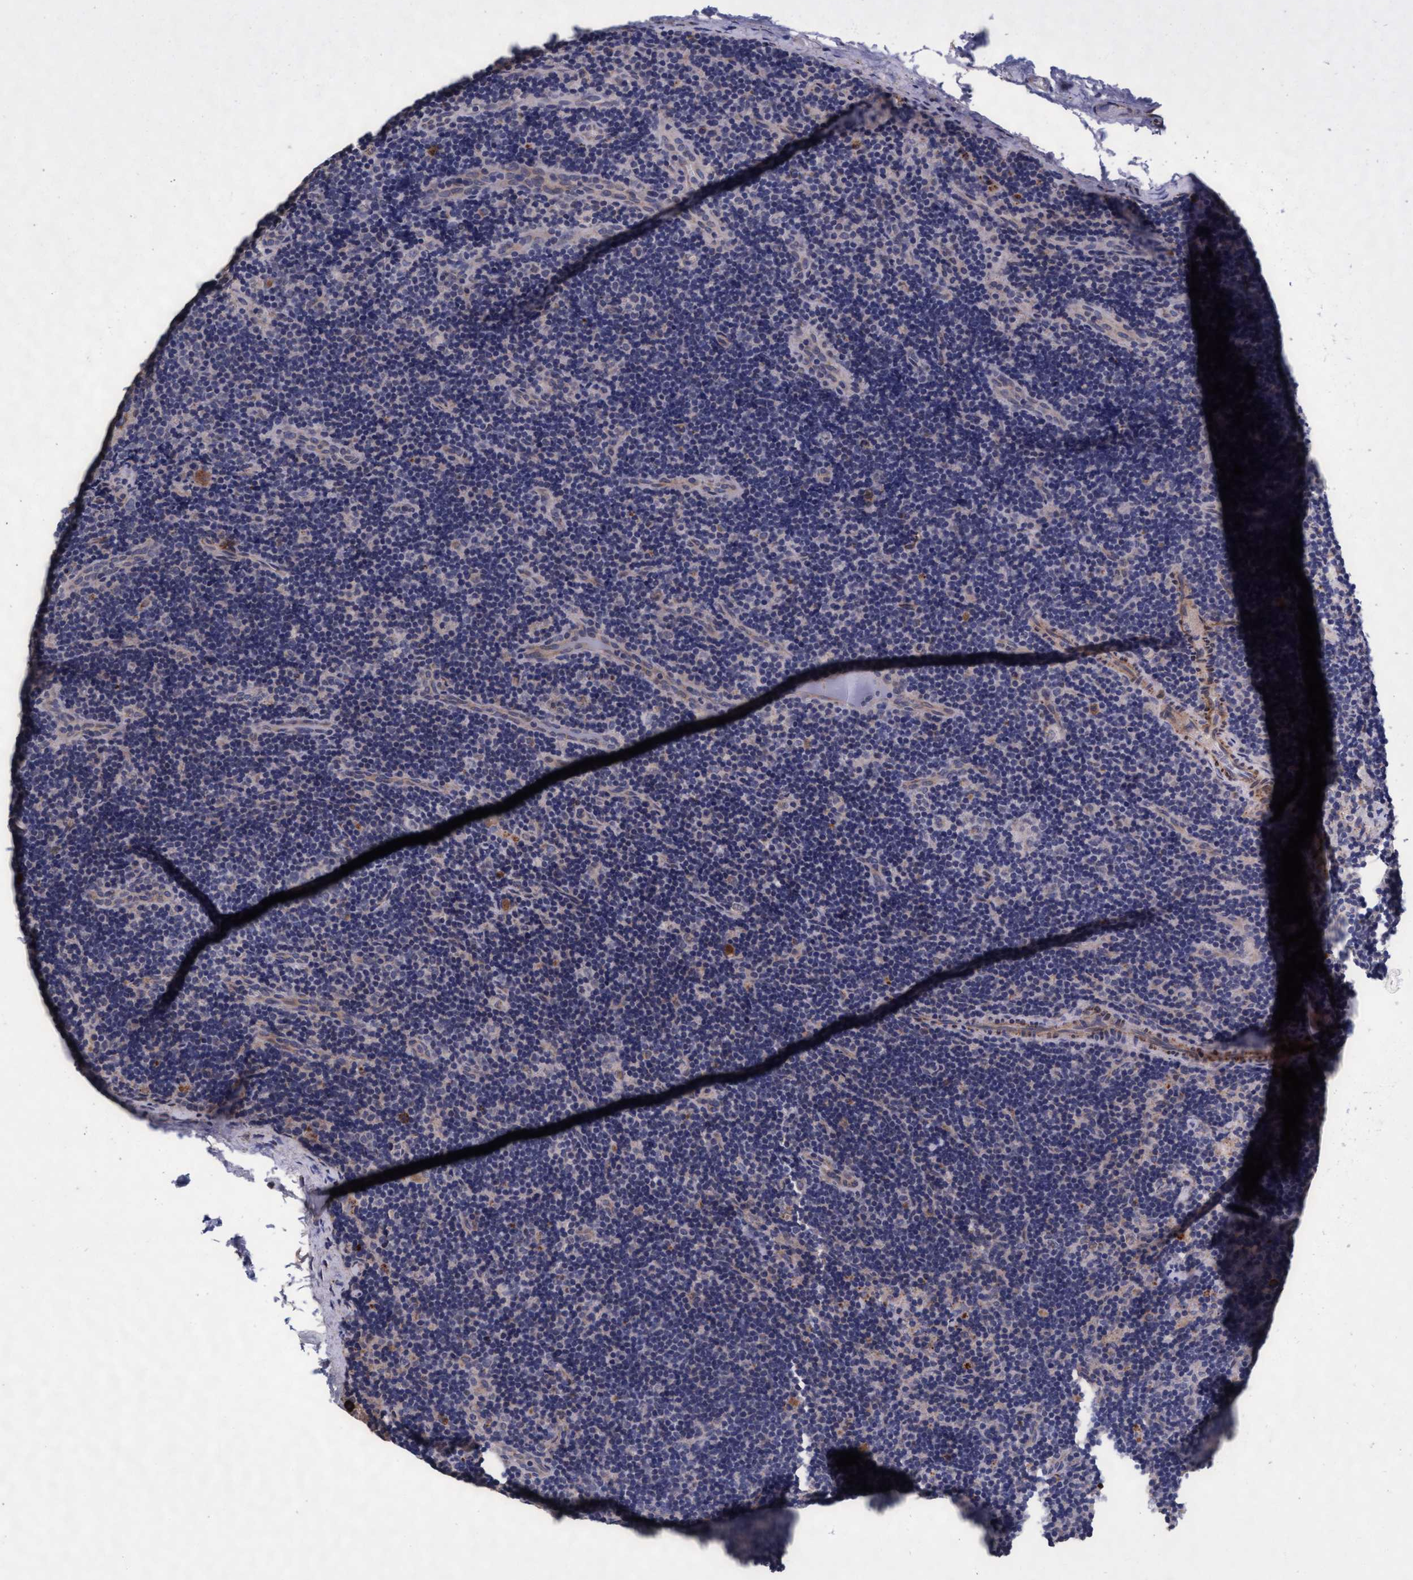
{"staining": {"intensity": "negative", "quantity": "none", "location": "none"}, "tissue": "lymph node", "cell_type": "Germinal center cells", "image_type": "normal", "snomed": [{"axis": "morphology", "description": "Normal tissue, NOS"}, {"axis": "topography", "description": "Lymph node"}], "caption": "Immunohistochemical staining of unremarkable human lymph node shows no significant positivity in germinal center cells.", "gene": "CPQ", "patient": {"sex": "female", "age": 14}}